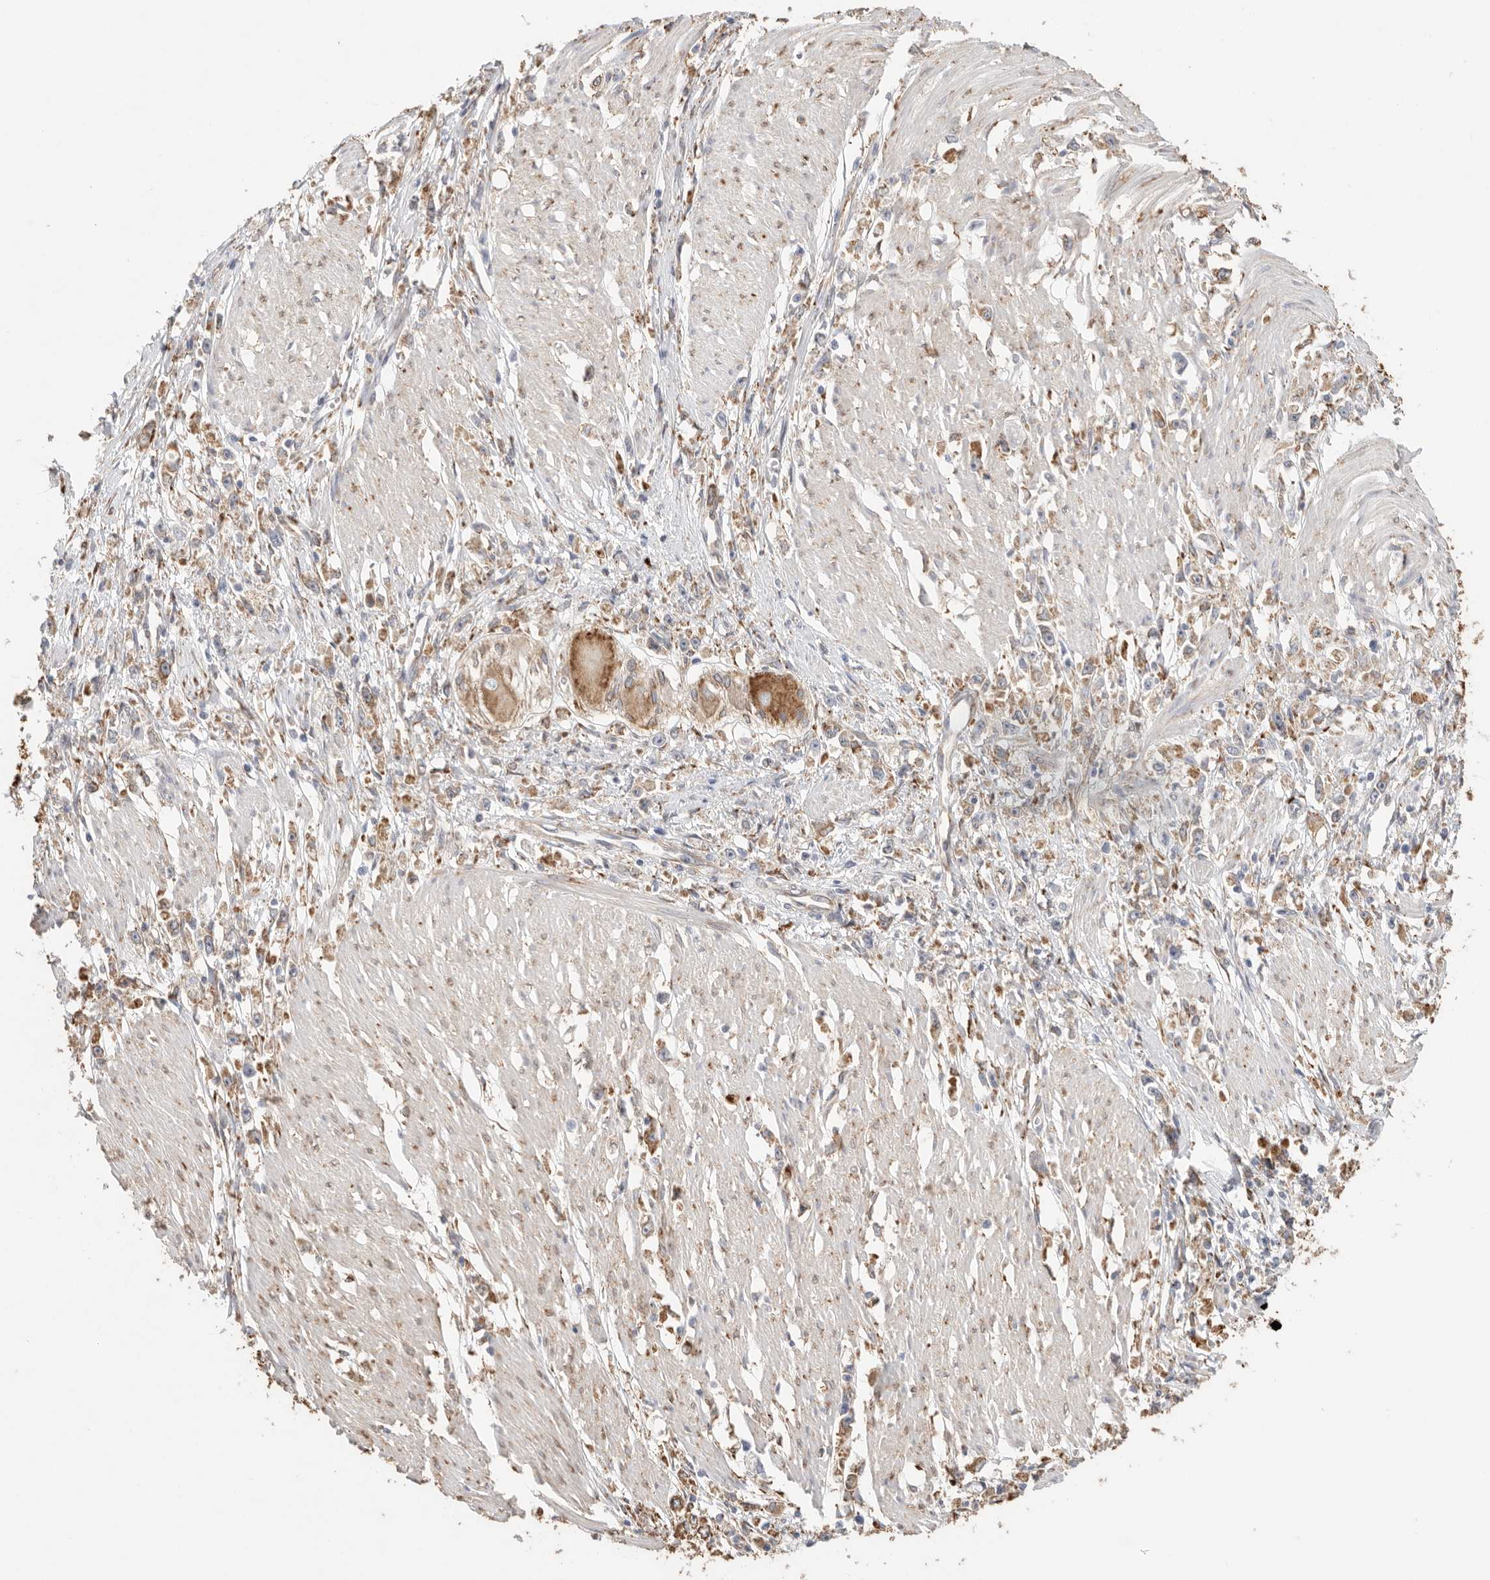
{"staining": {"intensity": "moderate", "quantity": ">75%", "location": "cytoplasmic/membranous"}, "tissue": "stomach cancer", "cell_type": "Tumor cells", "image_type": "cancer", "snomed": [{"axis": "morphology", "description": "Adenocarcinoma, NOS"}, {"axis": "topography", "description": "Stomach"}], "caption": "Stomach cancer (adenocarcinoma) stained for a protein shows moderate cytoplasmic/membranous positivity in tumor cells.", "gene": "BLOC1S5", "patient": {"sex": "female", "age": 59}}